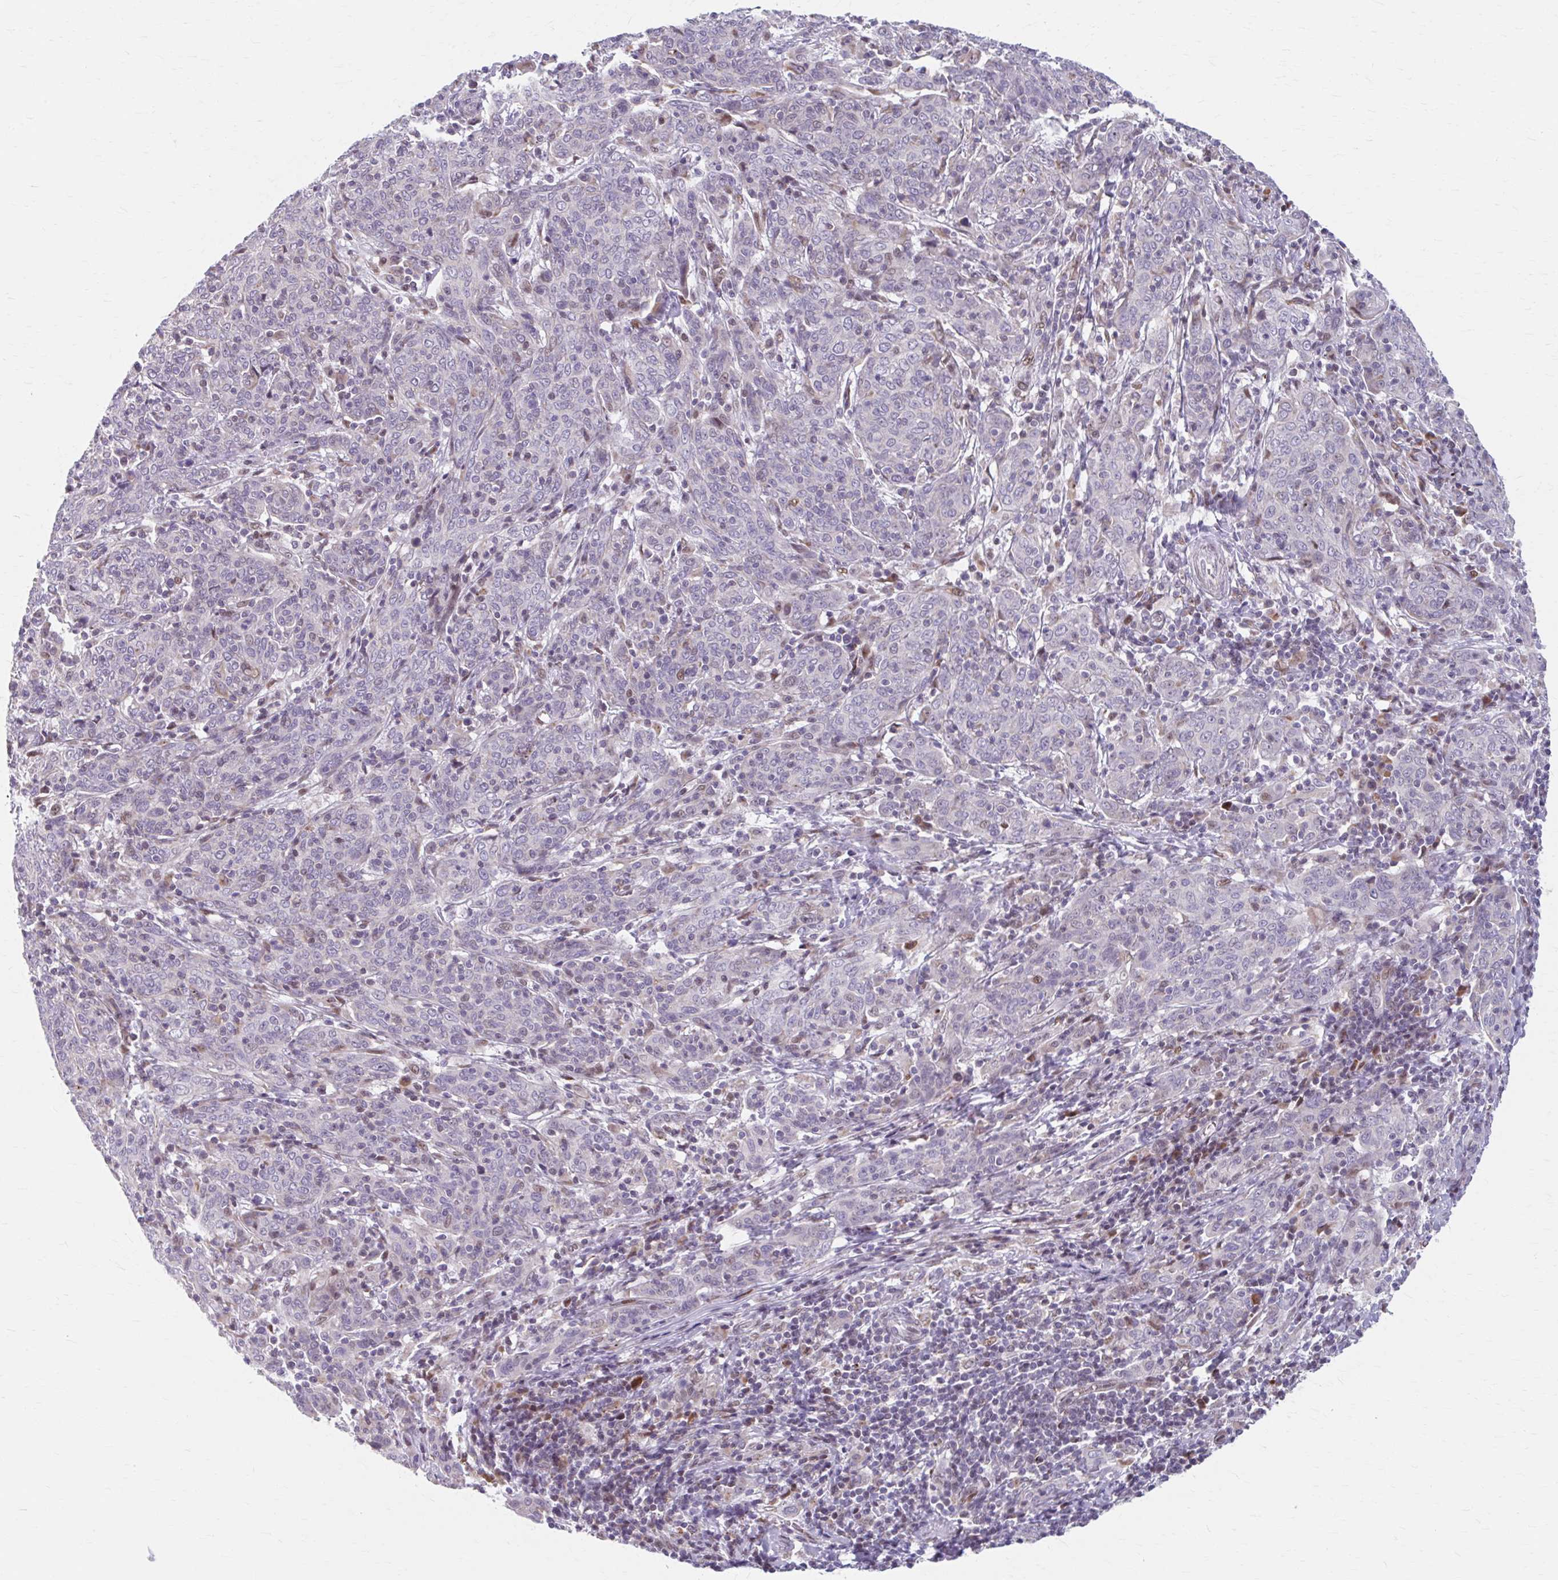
{"staining": {"intensity": "negative", "quantity": "none", "location": "none"}, "tissue": "cervical cancer", "cell_type": "Tumor cells", "image_type": "cancer", "snomed": [{"axis": "morphology", "description": "Squamous cell carcinoma, NOS"}, {"axis": "topography", "description": "Cervix"}], "caption": "A high-resolution micrograph shows immunohistochemistry staining of cervical cancer, which shows no significant expression in tumor cells.", "gene": "BEAN1", "patient": {"sex": "female", "age": 67}}